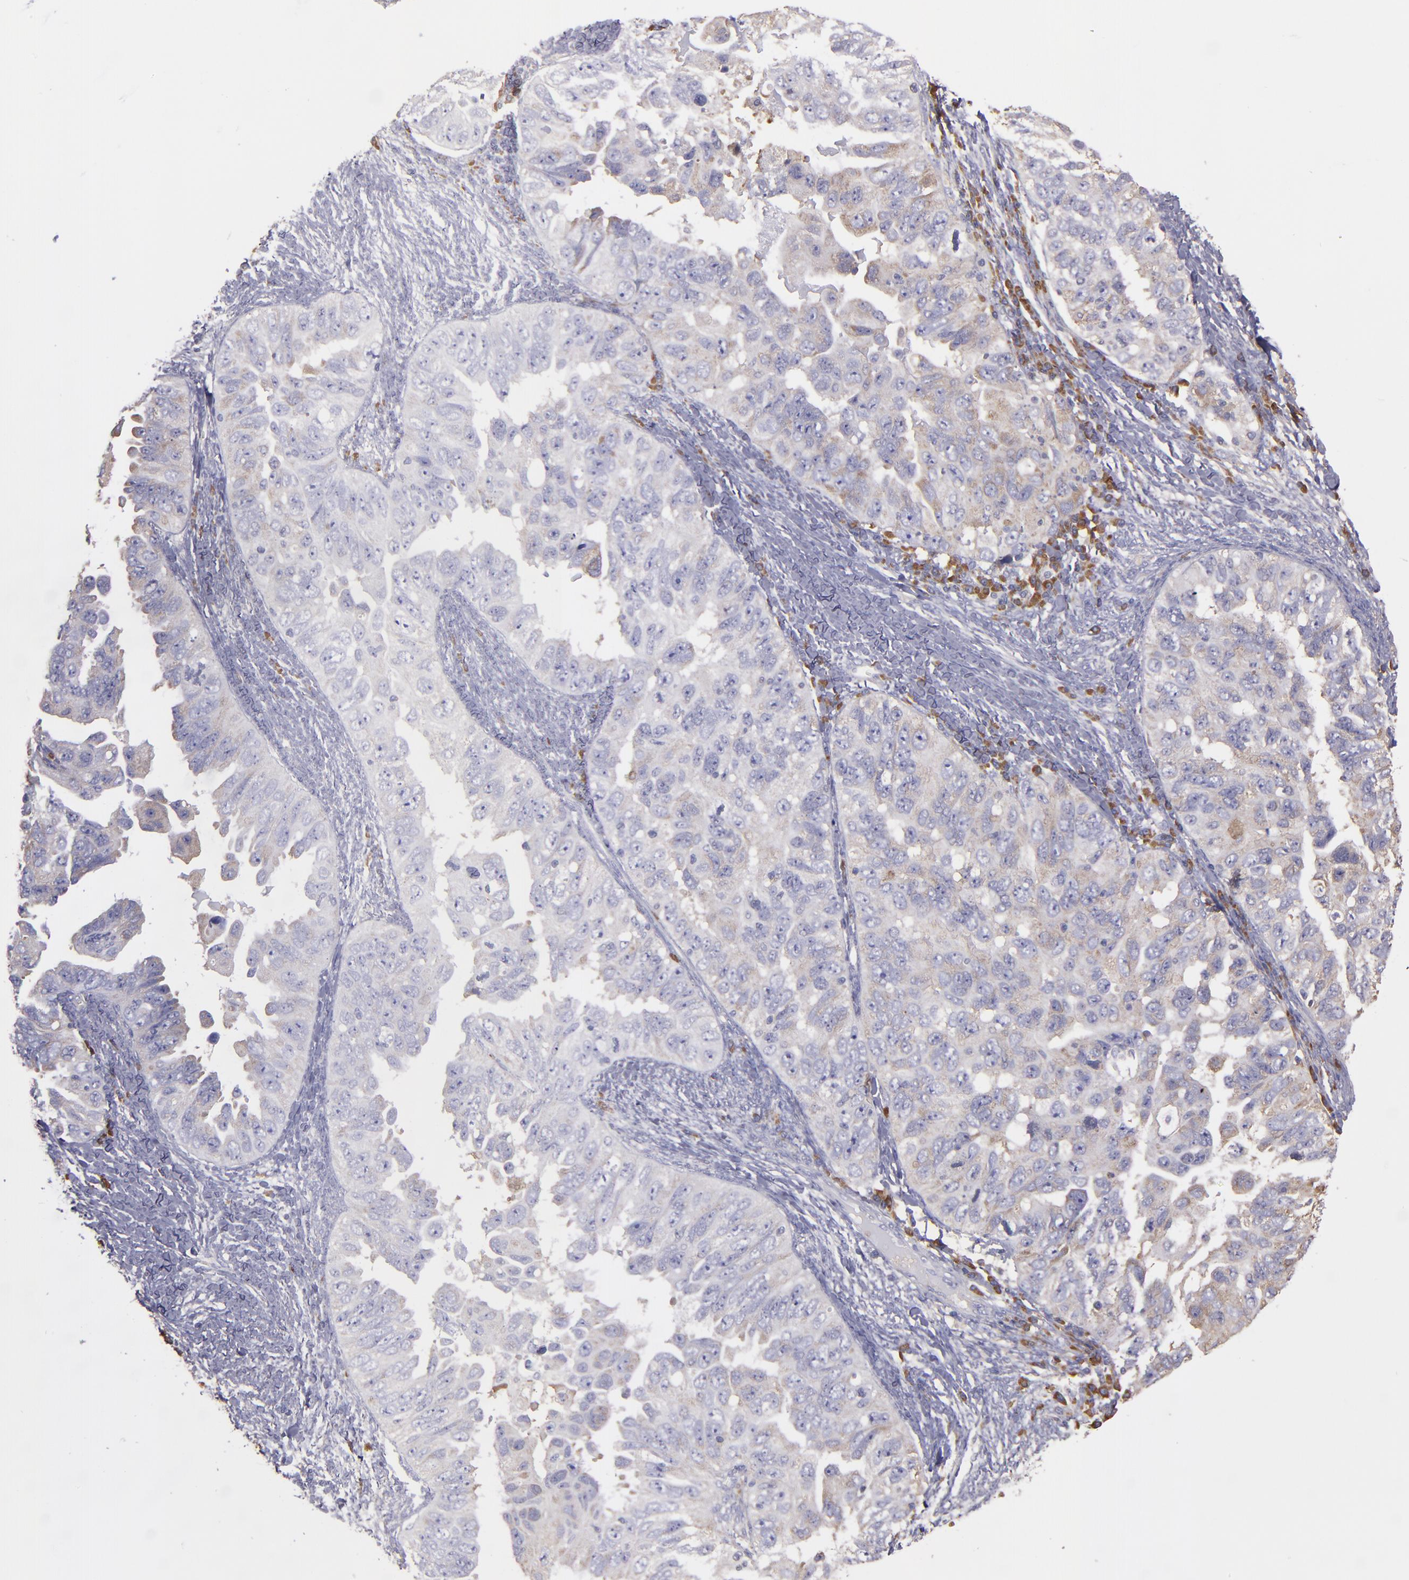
{"staining": {"intensity": "weak", "quantity": "<25%", "location": "cytoplasmic/membranous"}, "tissue": "ovarian cancer", "cell_type": "Tumor cells", "image_type": "cancer", "snomed": [{"axis": "morphology", "description": "Cystadenocarcinoma, serous, NOS"}, {"axis": "topography", "description": "Ovary"}], "caption": "Immunohistochemistry micrograph of human ovarian cancer stained for a protein (brown), which demonstrates no staining in tumor cells.", "gene": "CARS1", "patient": {"sex": "female", "age": 82}}